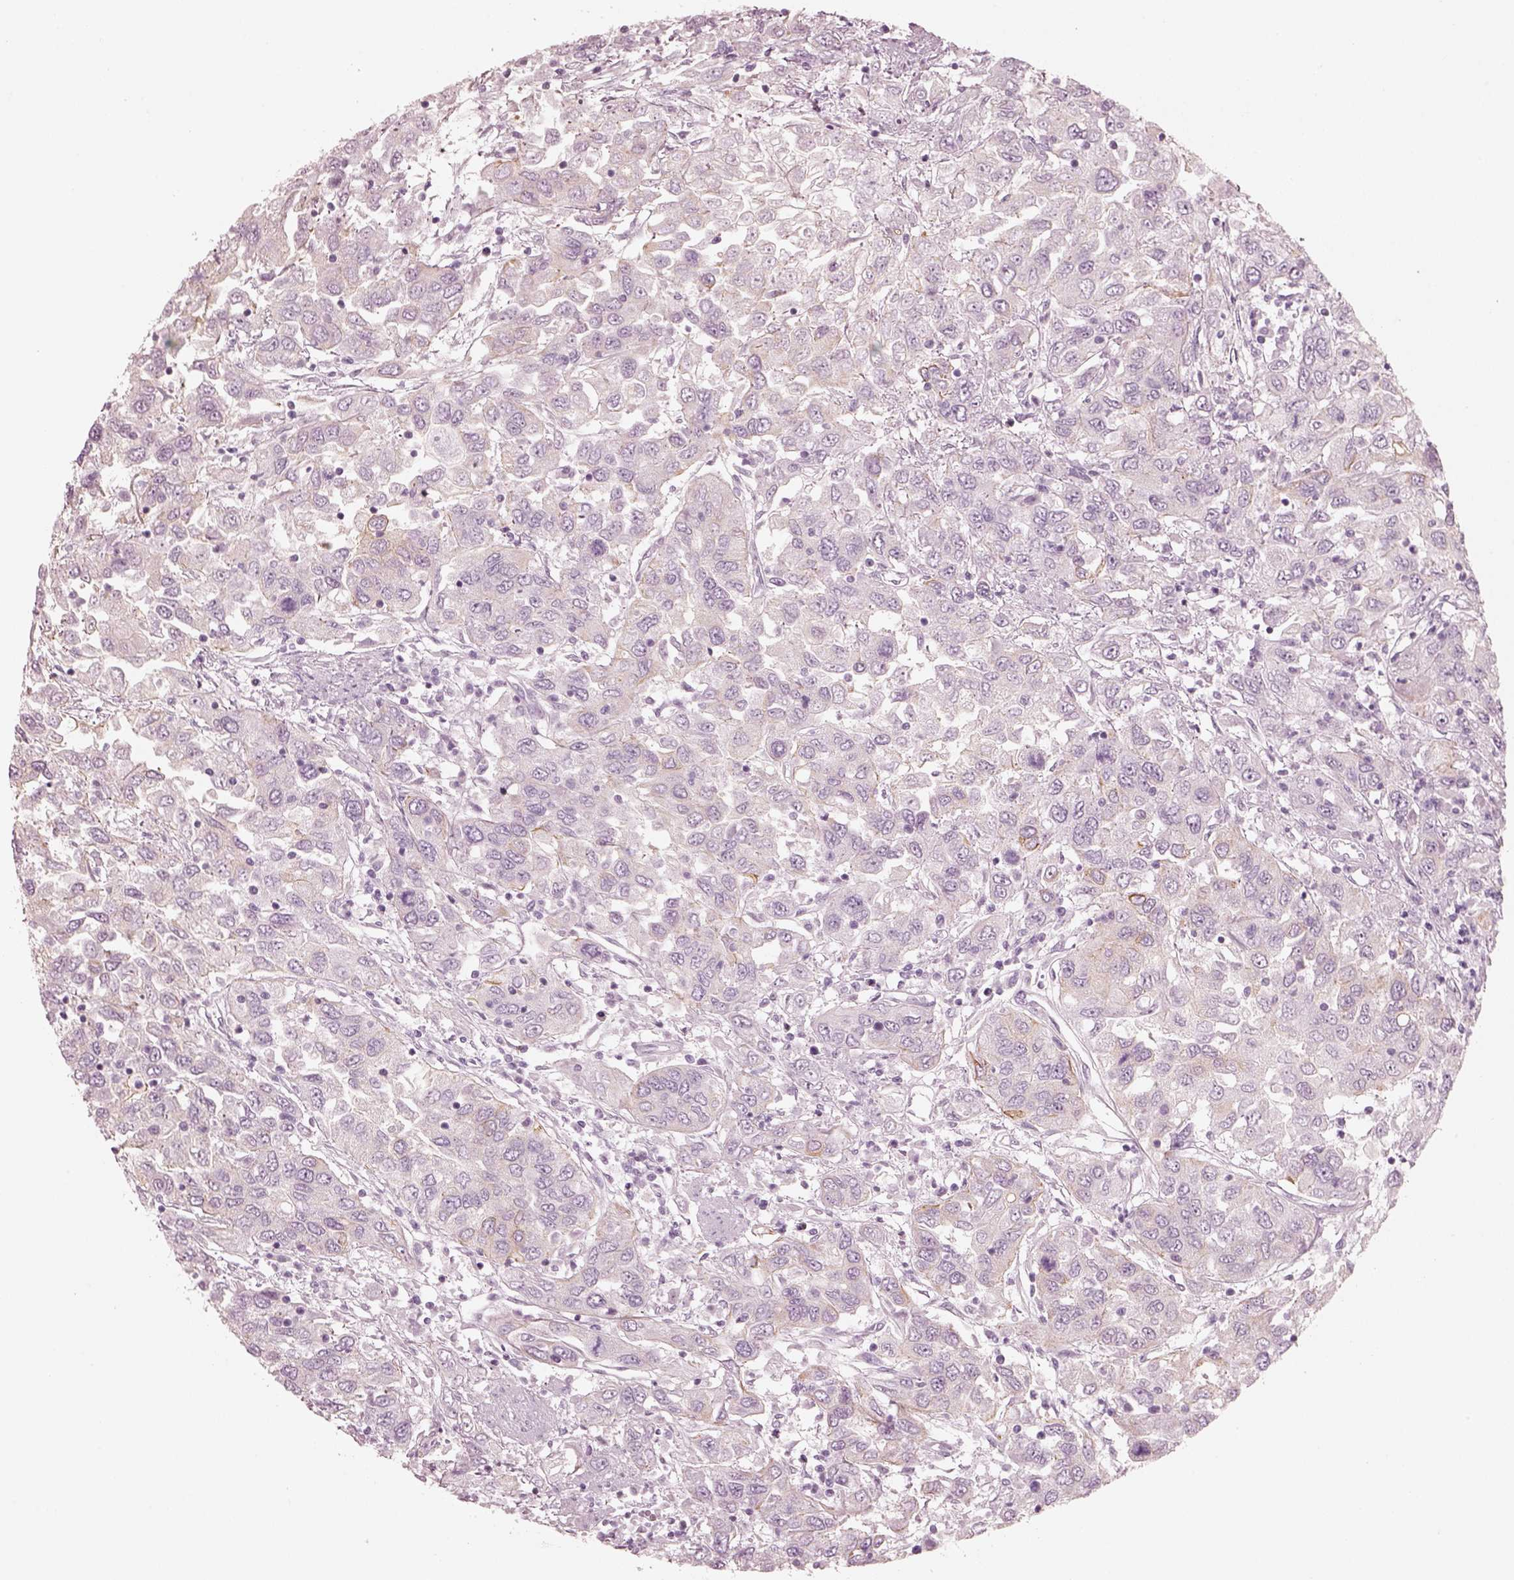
{"staining": {"intensity": "negative", "quantity": "none", "location": "none"}, "tissue": "urothelial cancer", "cell_type": "Tumor cells", "image_type": "cancer", "snomed": [{"axis": "morphology", "description": "Urothelial carcinoma, High grade"}, {"axis": "topography", "description": "Urinary bladder"}], "caption": "IHC image of human urothelial cancer stained for a protein (brown), which reveals no staining in tumor cells.", "gene": "PON3", "patient": {"sex": "male", "age": 76}}